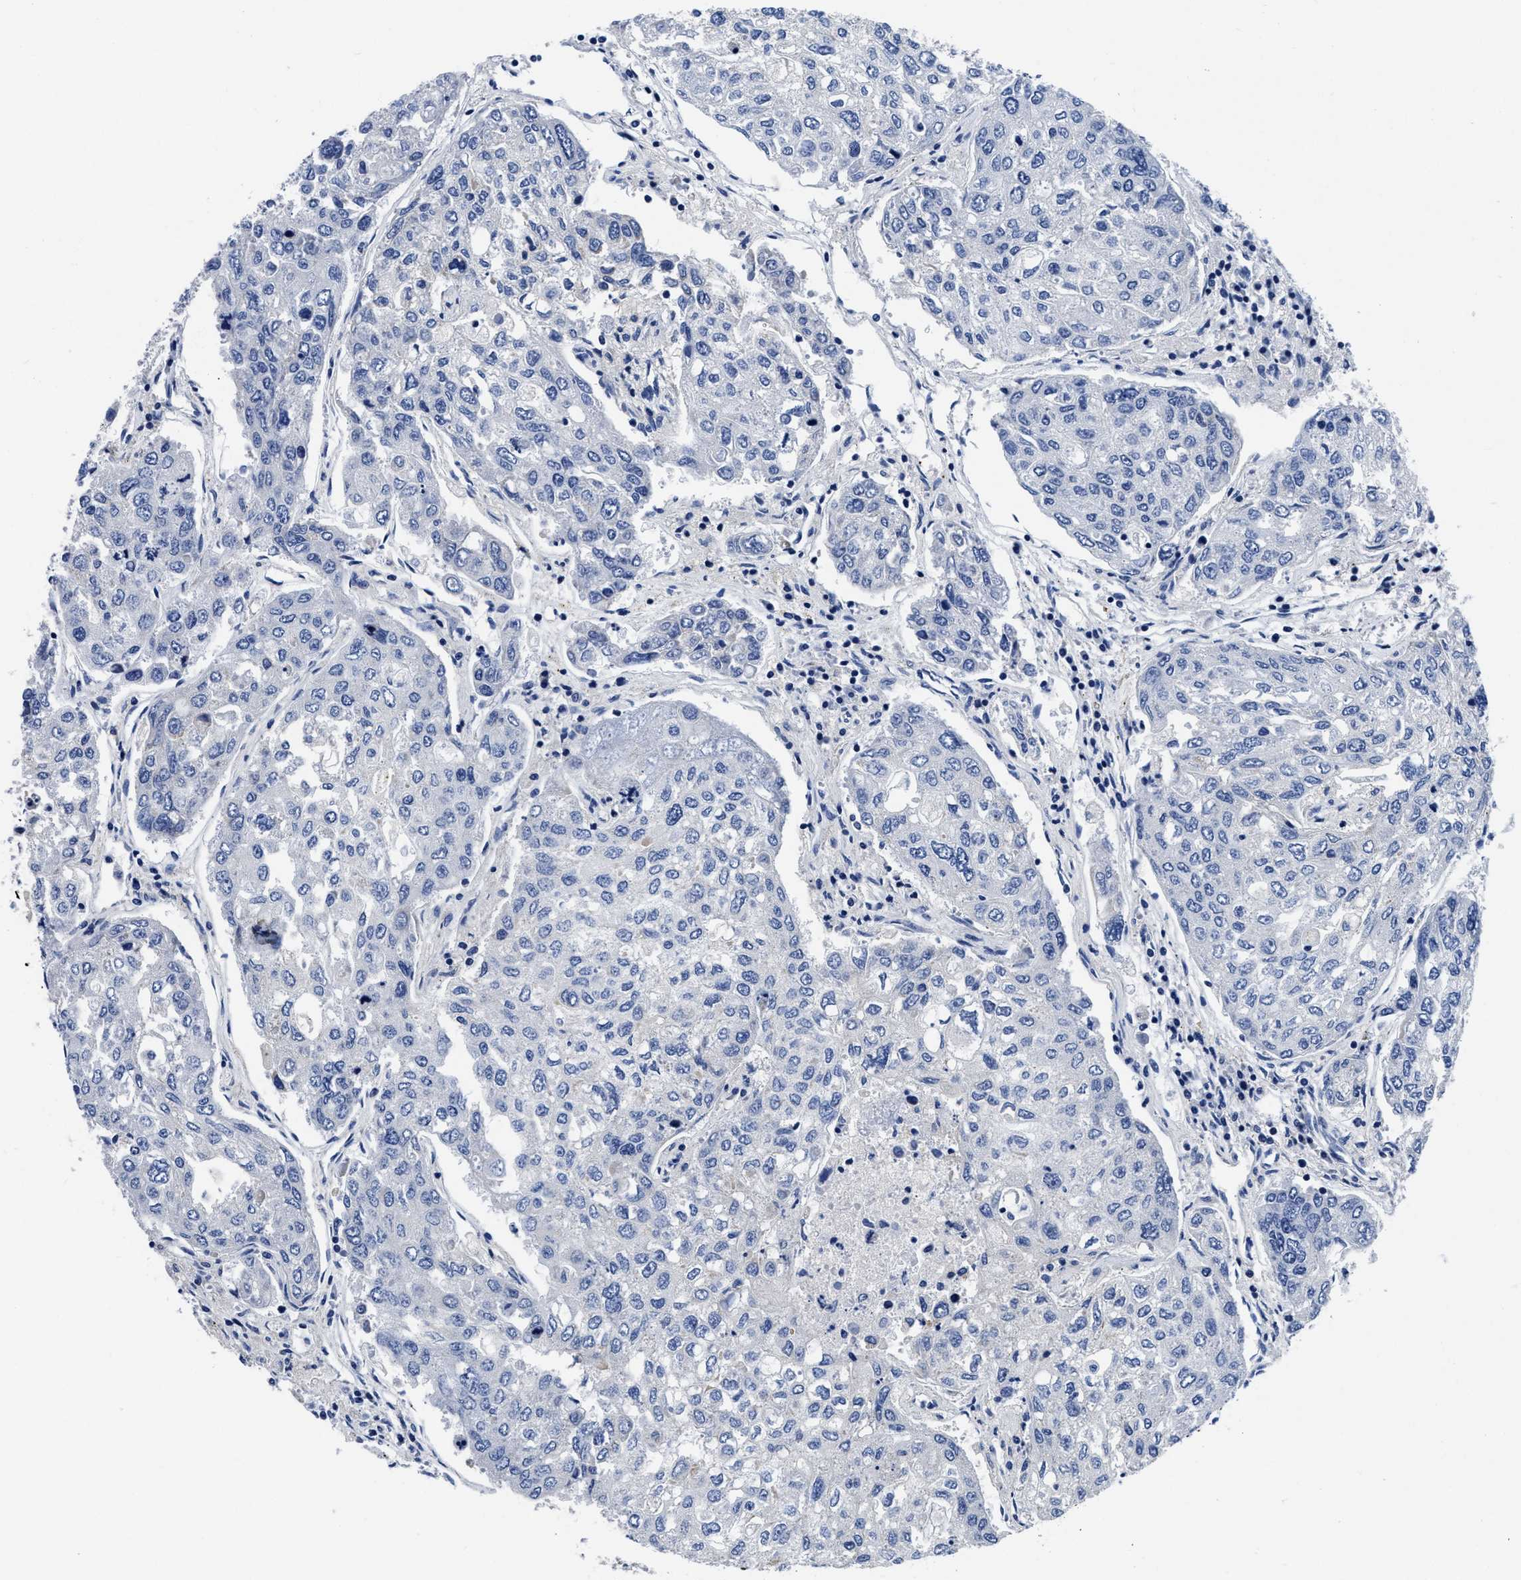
{"staining": {"intensity": "negative", "quantity": "none", "location": "none"}, "tissue": "urothelial cancer", "cell_type": "Tumor cells", "image_type": "cancer", "snomed": [{"axis": "morphology", "description": "Urothelial carcinoma, High grade"}, {"axis": "topography", "description": "Lymph node"}, {"axis": "topography", "description": "Urinary bladder"}], "caption": "The micrograph exhibits no significant positivity in tumor cells of urothelial carcinoma (high-grade). The staining is performed using DAB brown chromogen with nuclei counter-stained in using hematoxylin.", "gene": "SLC35F1", "patient": {"sex": "male", "age": 51}}